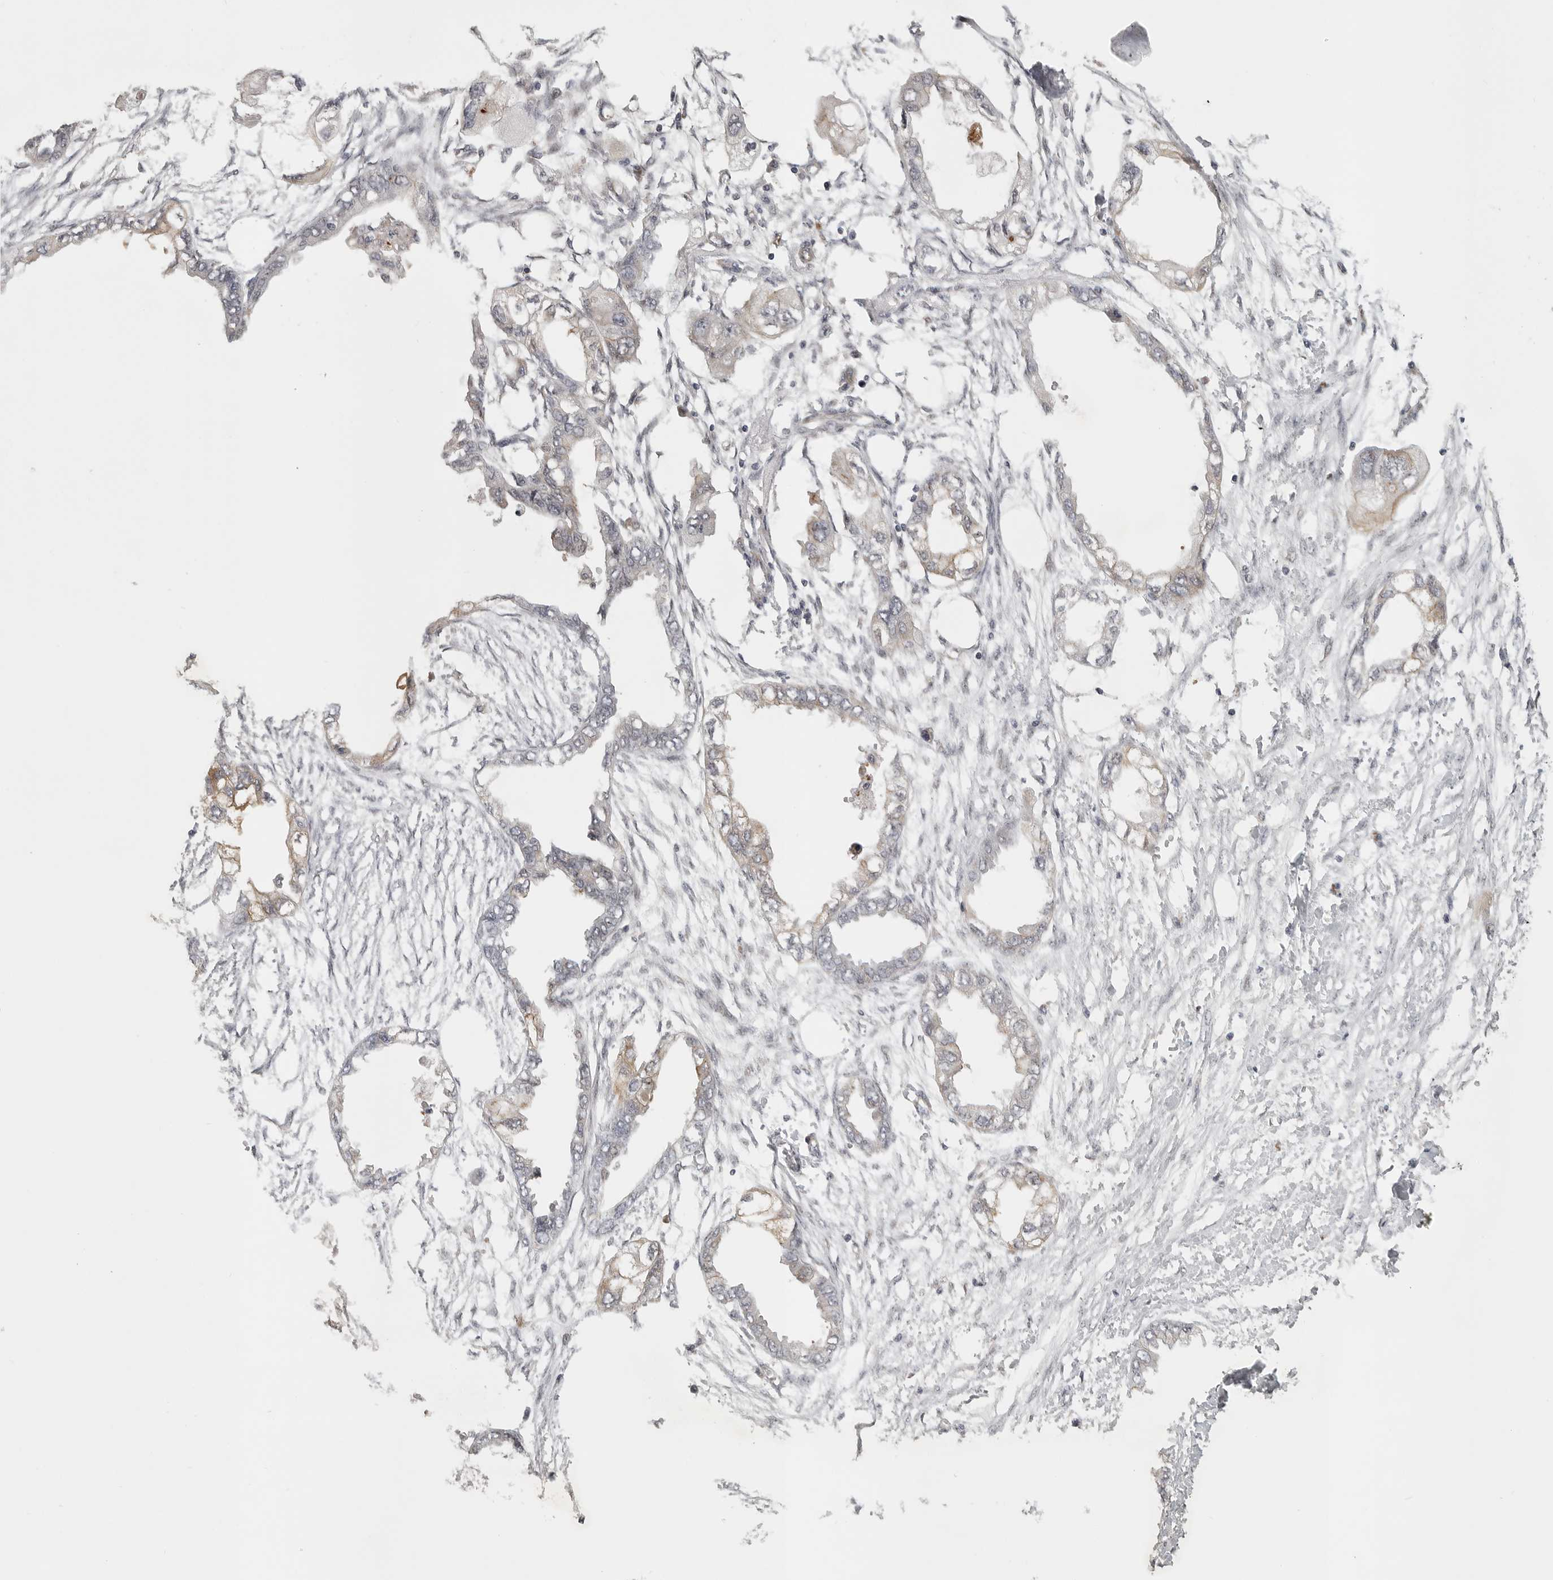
{"staining": {"intensity": "weak", "quantity": "<25%", "location": "cytoplasmic/membranous,nuclear"}, "tissue": "endometrial cancer", "cell_type": "Tumor cells", "image_type": "cancer", "snomed": [{"axis": "morphology", "description": "Adenocarcinoma, NOS"}, {"axis": "morphology", "description": "Adenocarcinoma, metastatic, NOS"}, {"axis": "topography", "description": "Adipose tissue"}, {"axis": "topography", "description": "Endometrium"}], "caption": "The immunohistochemistry image has no significant staining in tumor cells of endometrial cancer (metastatic adenocarcinoma) tissue.", "gene": "POLE2", "patient": {"sex": "female", "age": 67}}